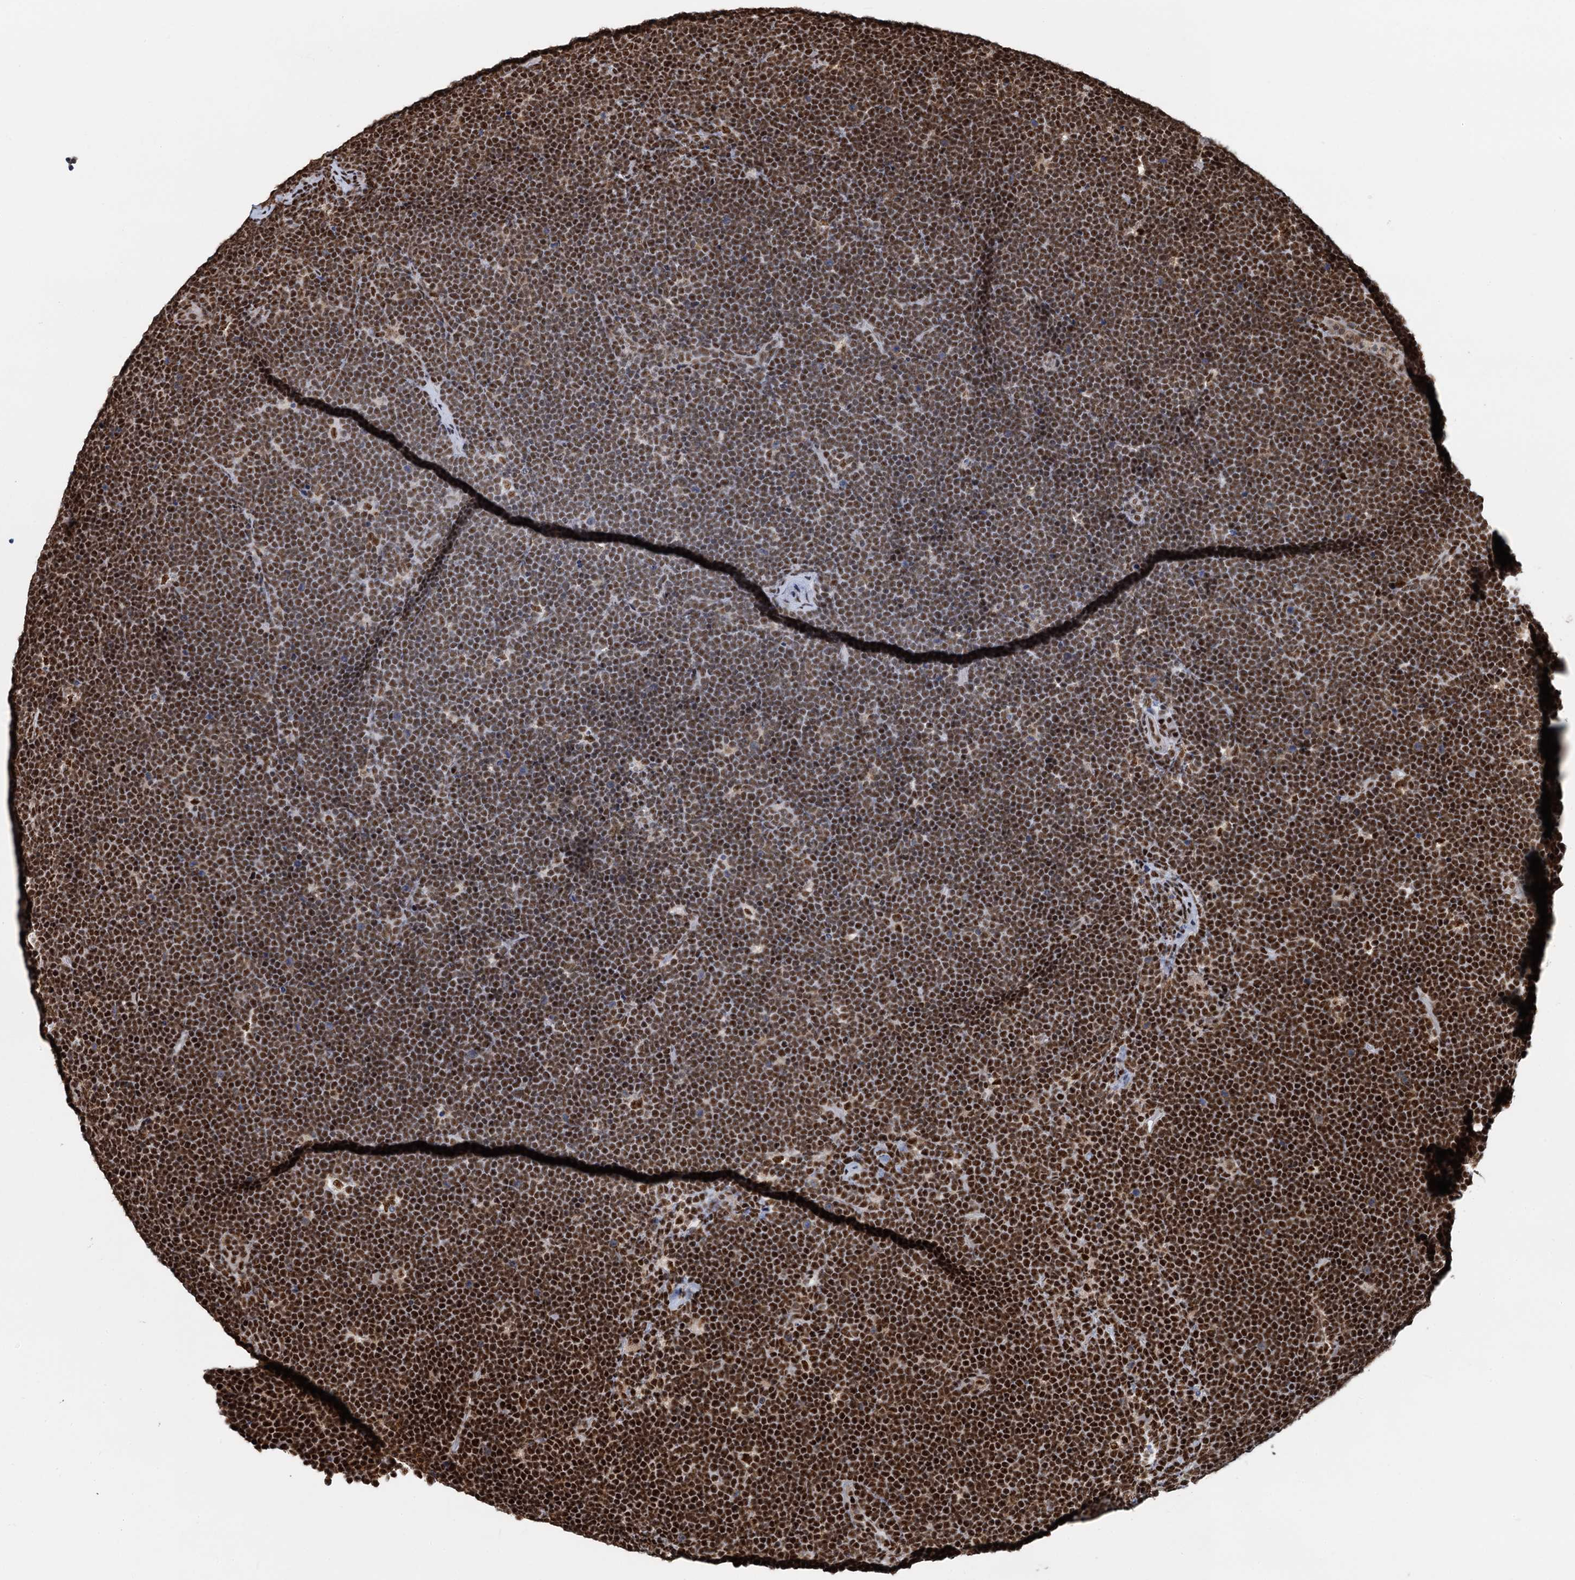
{"staining": {"intensity": "strong", "quantity": ">75%", "location": "nuclear"}, "tissue": "lymphoma", "cell_type": "Tumor cells", "image_type": "cancer", "snomed": [{"axis": "morphology", "description": "Malignant lymphoma, non-Hodgkin's type, High grade"}, {"axis": "topography", "description": "Lymph node"}], "caption": "Strong nuclear expression for a protein is seen in approximately >75% of tumor cells of malignant lymphoma, non-Hodgkin's type (high-grade) using IHC.", "gene": "RBM26", "patient": {"sex": "male", "age": 13}}